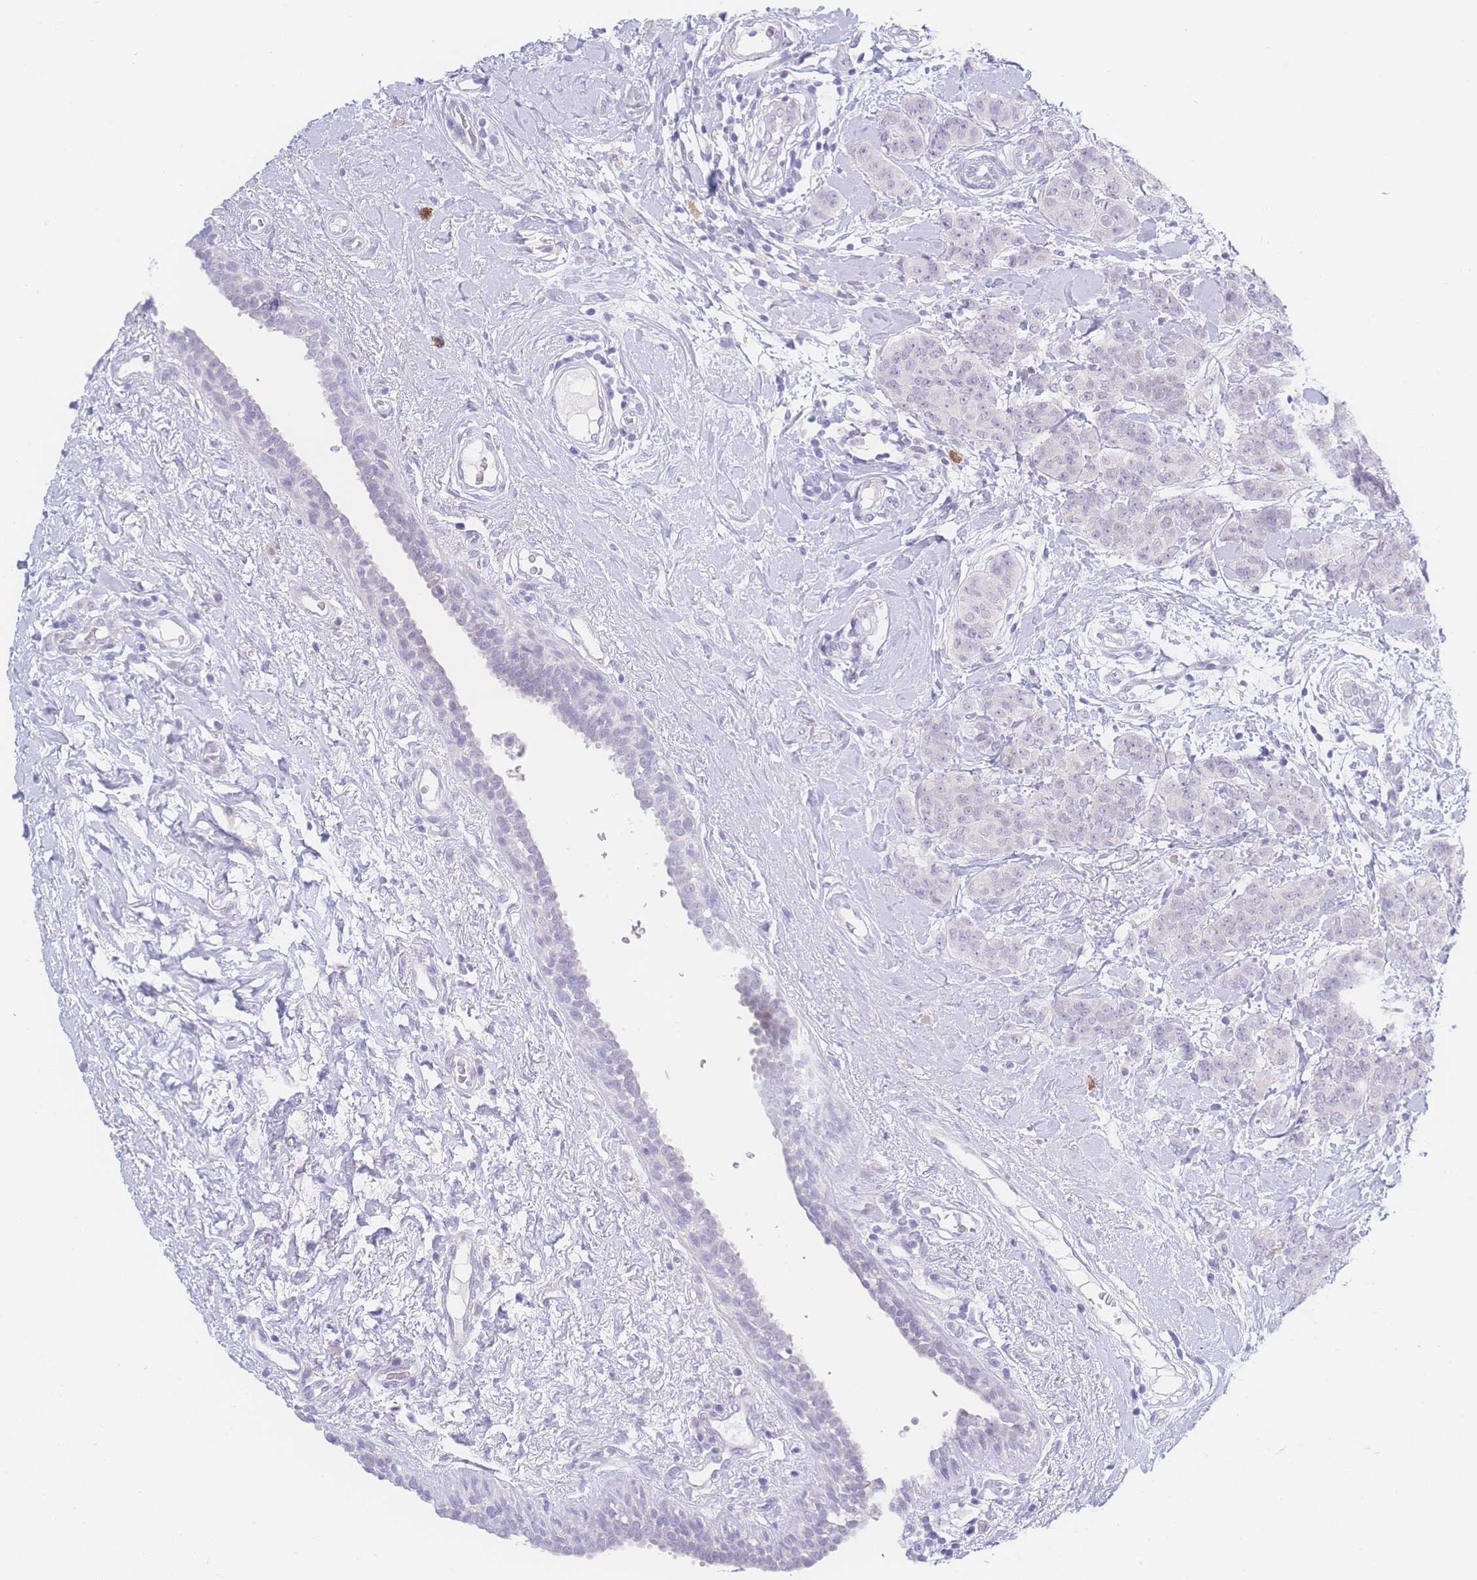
{"staining": {"intensity": "negative", "quantity": "none", "location": "none"}, "tissue": "breast cancer", "cell_type": "Tumor cells", "image_type": "cancer", "snomed": [{"axis": "morphology", "description": "Duct carcinoma"}, {"axis": "topography", "description": "Breast"}], "caption": "Breast intraductal carcinoma was stained to show a protein in brown. There is no significant positivity in tumor cells.", "gene": "PRSS22", "patient": {"sex": "female", "age": 40}}